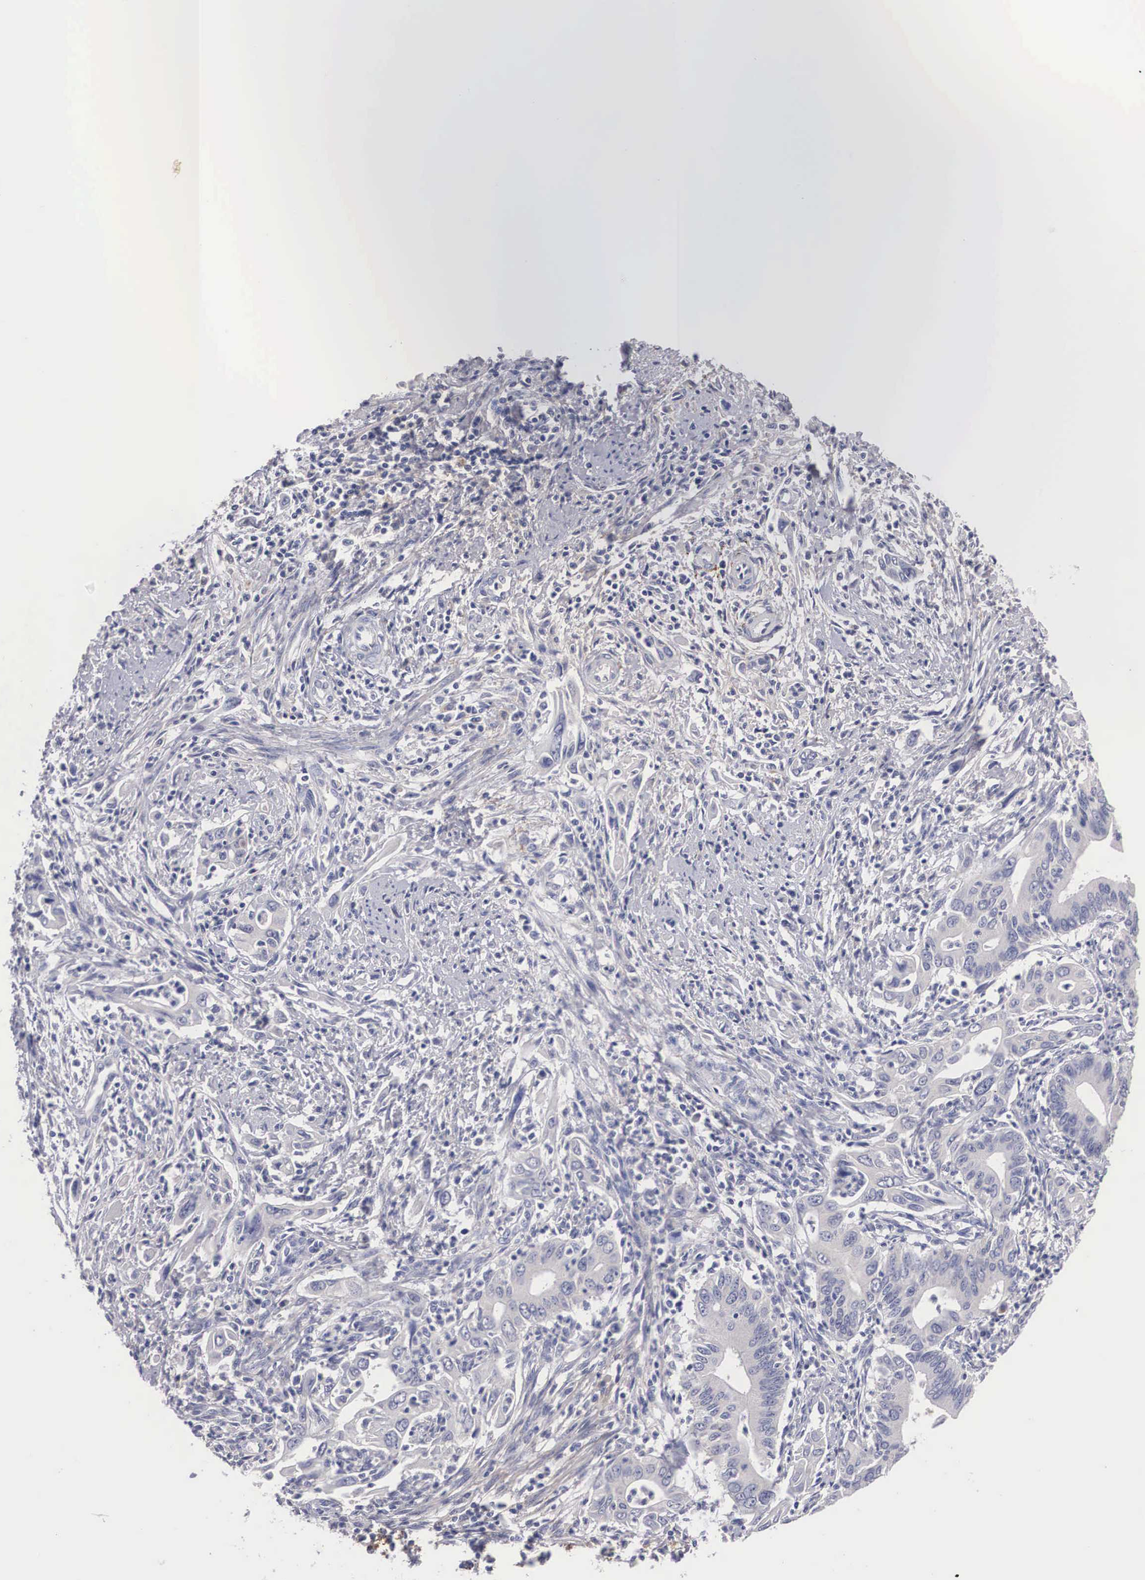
{"staining": {"intensity": "negative", "quantity": "none", "location": "none"}, "tissue": "cervical cancer", "cell_type": "Tumor cells", "image_type": "cancer", "snomed": [{"axis": "morphology", "description": "Normal tissue, NOS"}, {"axis": "morphology", "description": "Adenocarcinoma, NOS"}, {"axis": "topography", "description": "Cervix"}], "caption": "High power microscopy photomicrograph of an immunohistochemistry (IHC) photomicrograph of cervical adenocarcinoma, revealing no significant expression in tumor cells.", "gene": "ABHD4", "patient": {"sex": "female", "age": 34}}